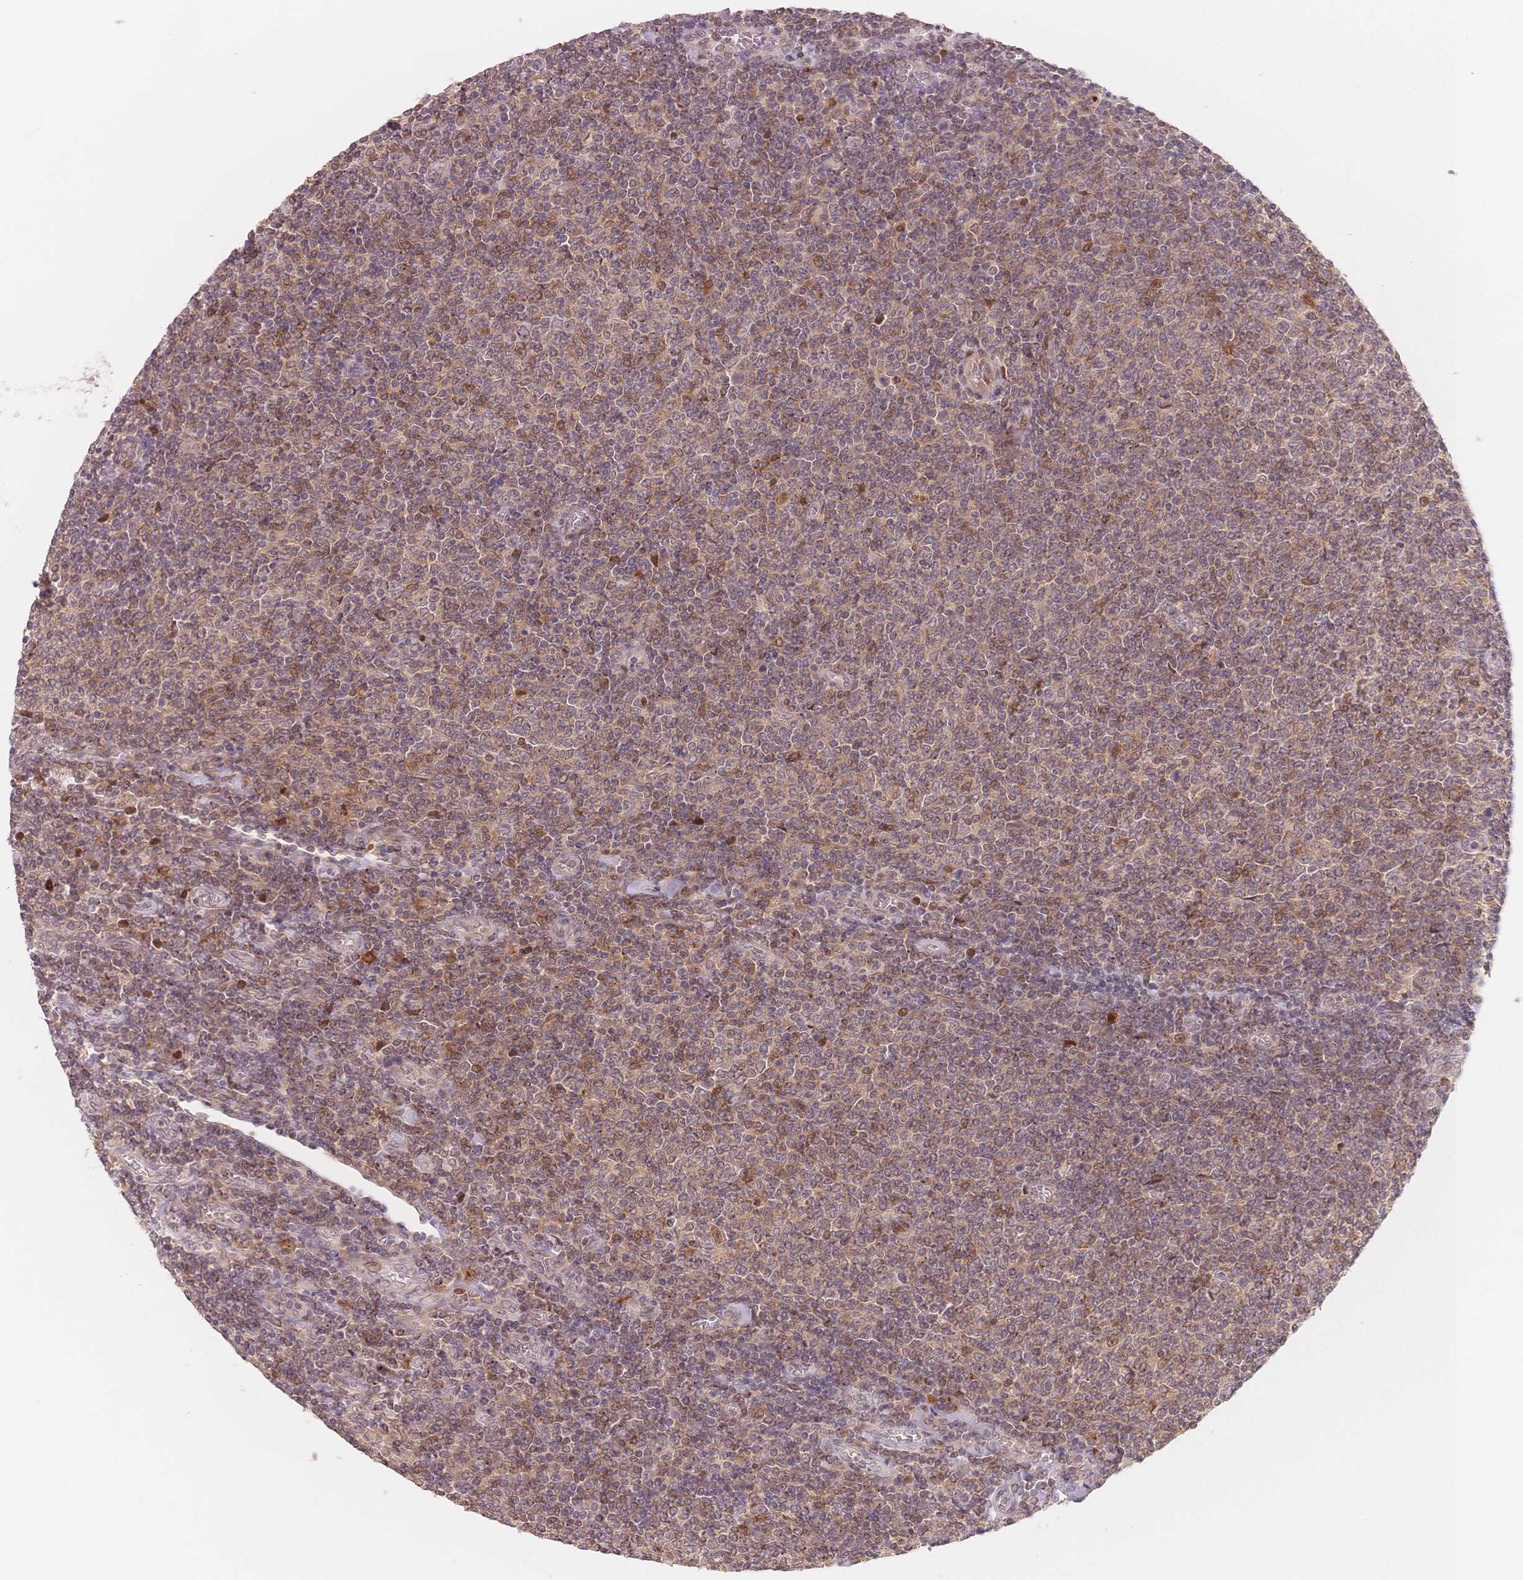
{"staining": {"intensity": "weak", "quantity": "25%-75%", "location": "cytoplasmic/membranous"}, "tissue": "lymphoma", "cell_type": "Tumor cells", "image_type": "cancer", "snomed": [{"axis": "morphology", "description": "Malignant lymphoma, non-Hodgkin's type, Low grade"}, {"axis": "topography", "description": "Lymph node"}], "caption": "DAB immunohistochemical staining of human lymphoma shows weak cytoplasmic/membranous protein positivity in about 25%-75% of tumor cells.", "gene": "STK39", "patient": {"sex": "male", "age": 52}}